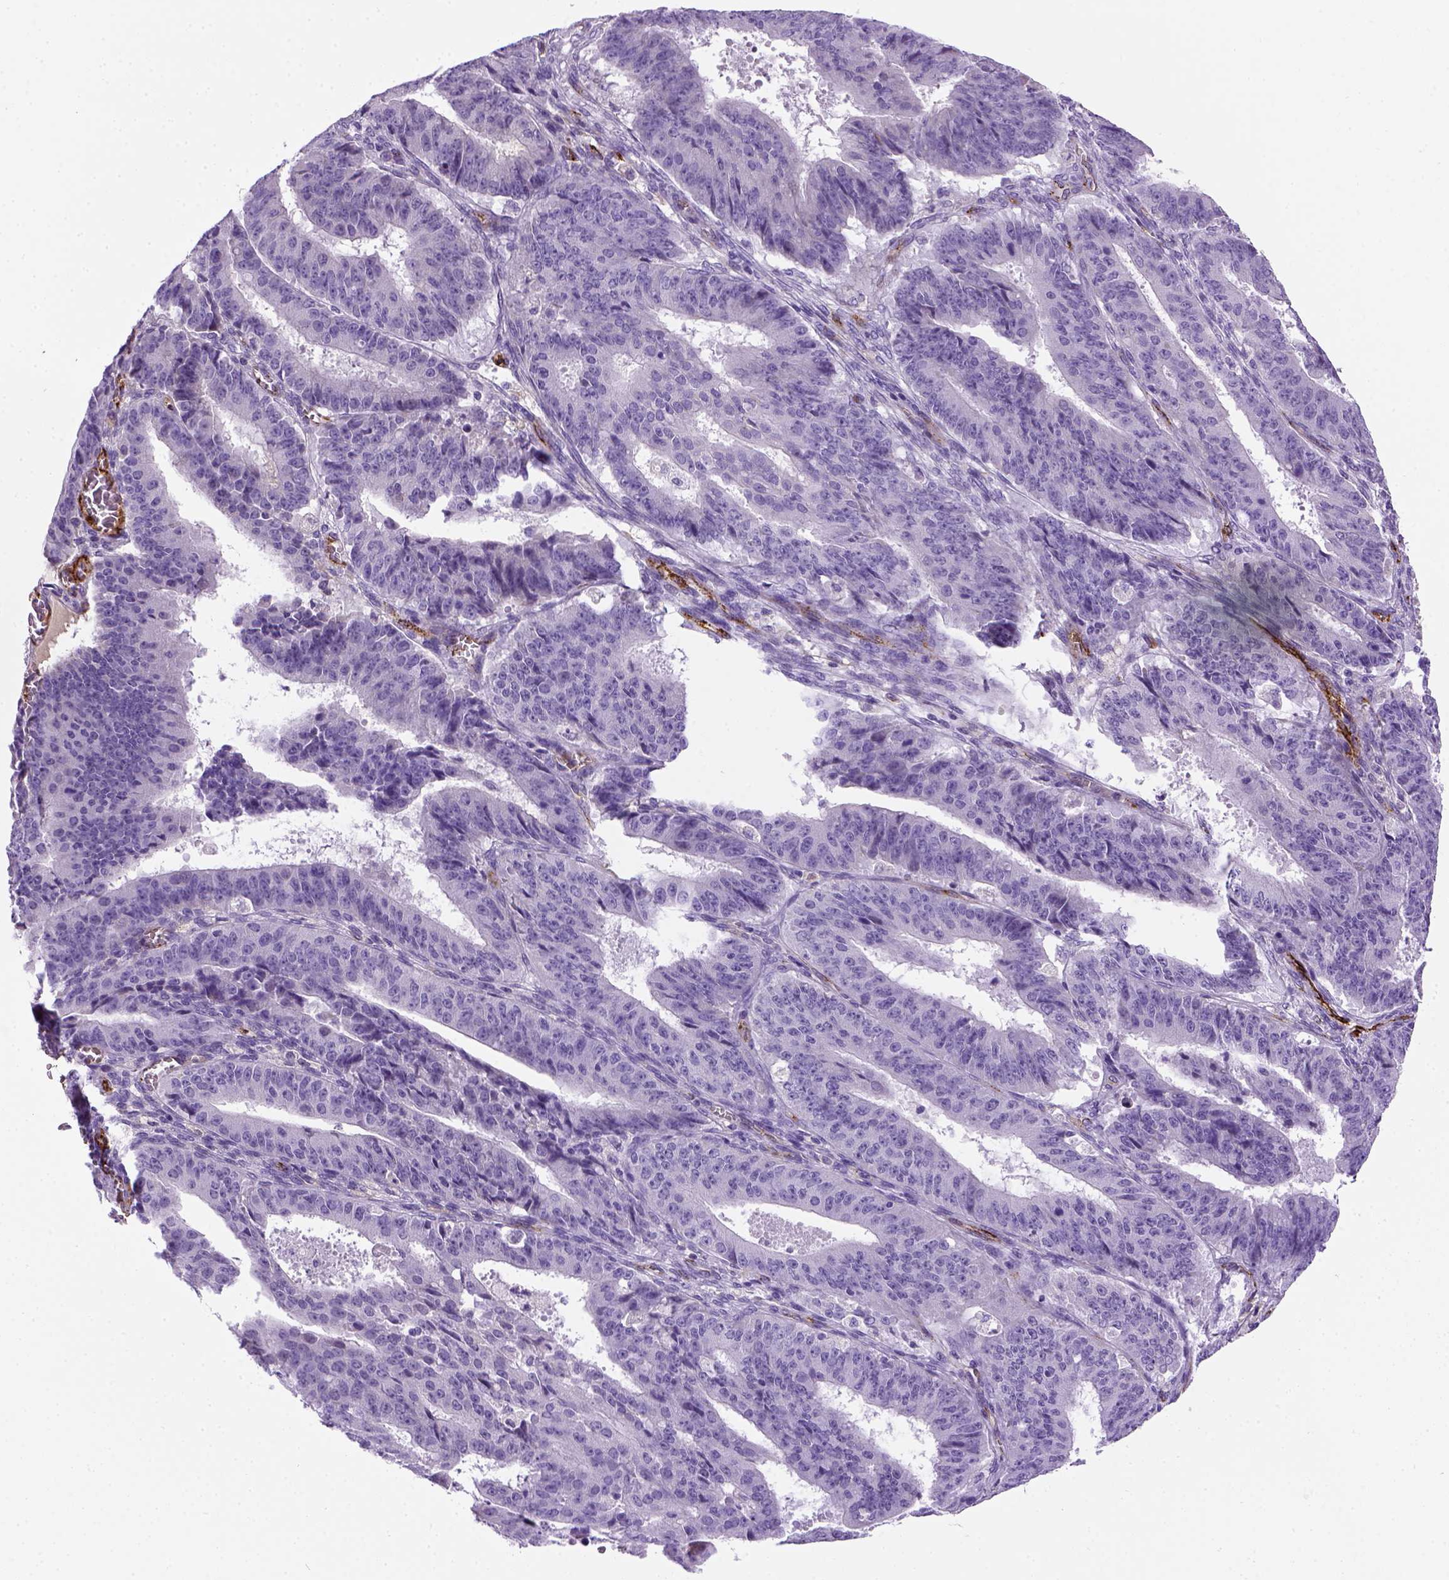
{"staining": {"intensity": "negative", "quantity": "none", "location": "none"}, "tissue": "ovarian cancer", "cell_type": "Tumor cells", "image_type": "cancer", "snomed": [{"axis": "morphology", "description": "Carcinoma, endometroid"}, {"axis": "topography", "description": "Ovary"}], "caption": "This is an IHC photomicrograph of ovarian cancer (endometroid carcinoma). There is no expression in tumor cells.", "gene": "VWF", "patient": {"sex": "female", "age": 42}}